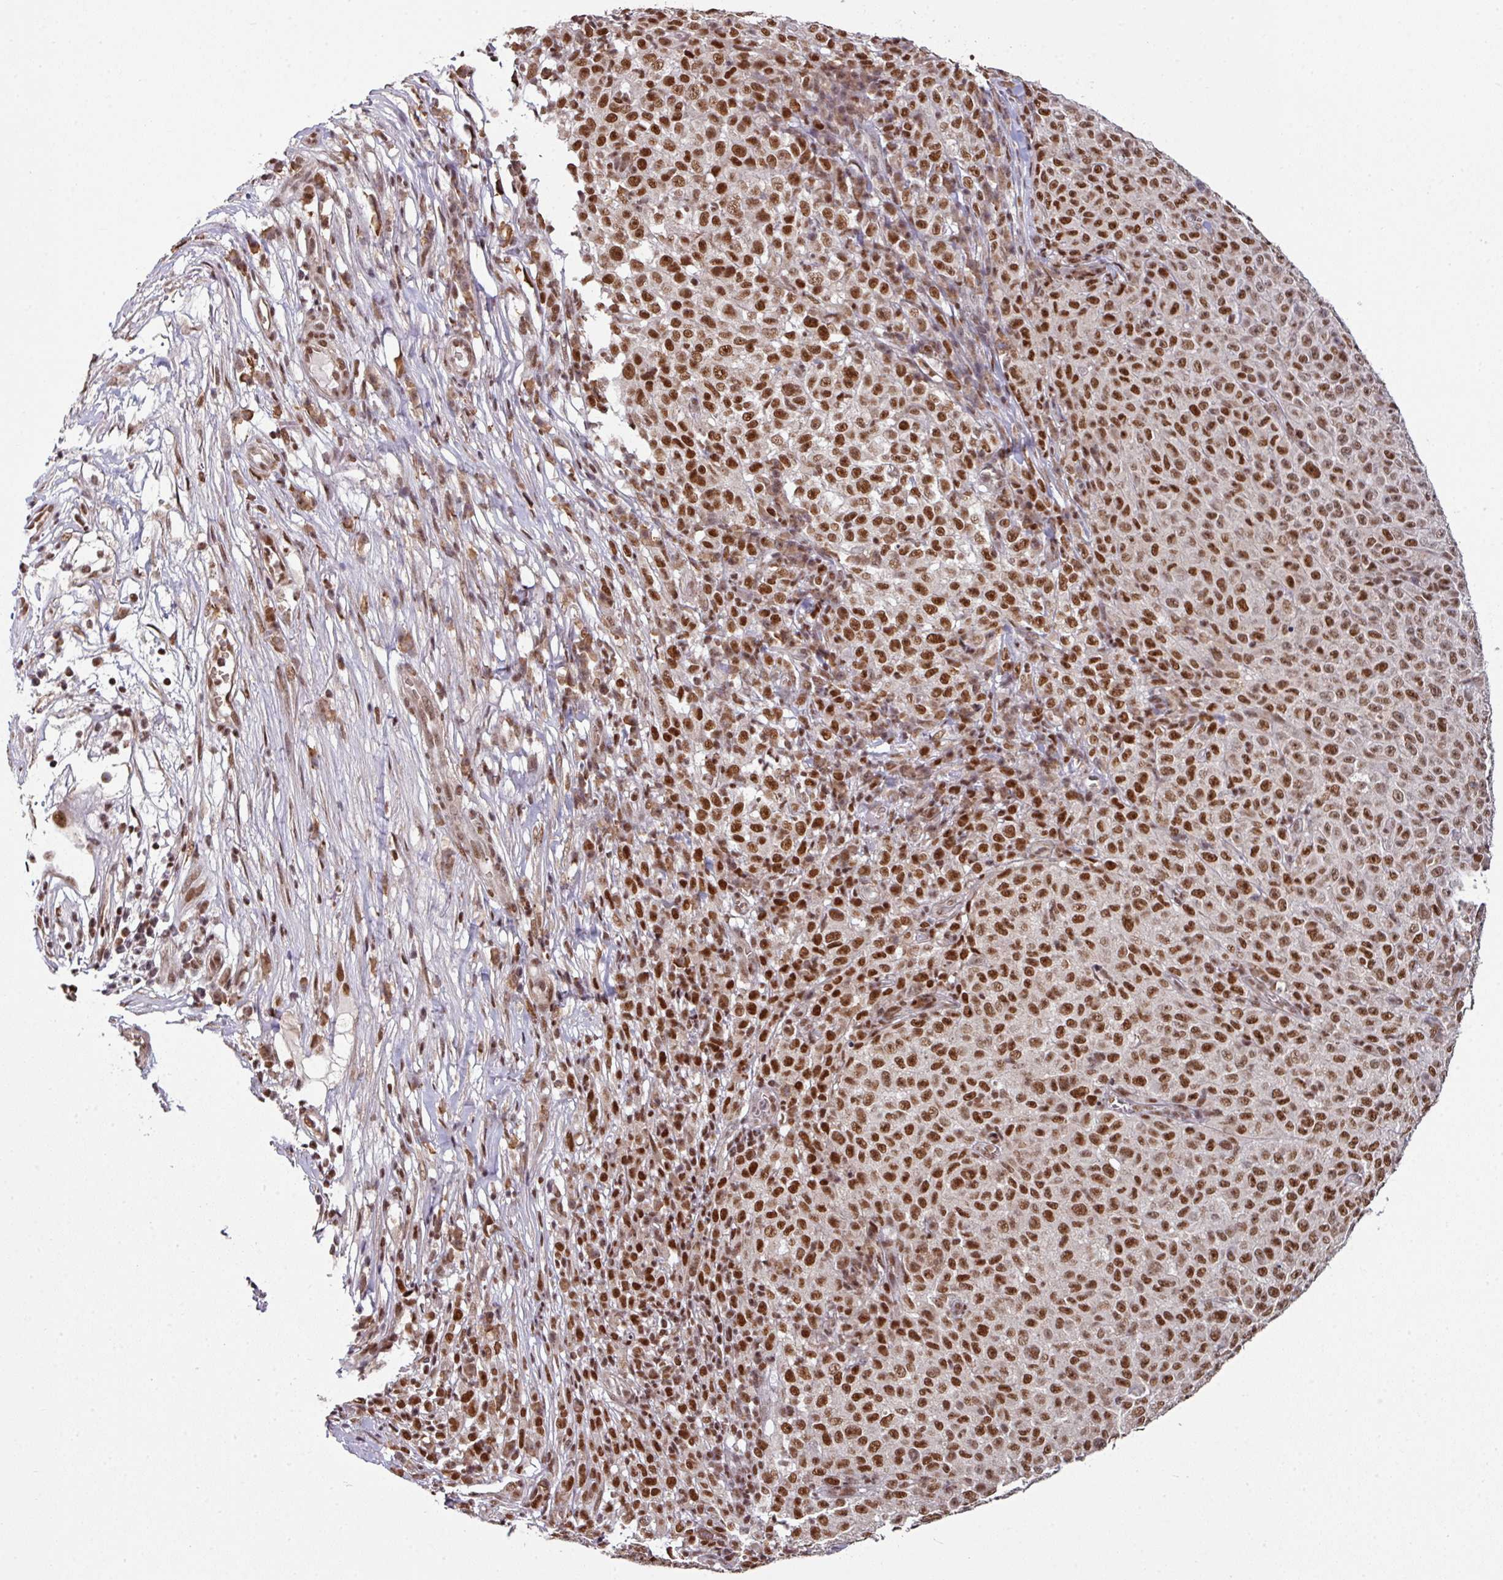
{"staining": {"intensity": "strong", "quantity": ">75%", "location": "nuclear"}, "tissue": "melanoma", "cell_type": "Tumor cells", "image_type": "cancer", "snomed": [{"axis": "morphology", "description": "Malignant melanoma, NOS"}, {"axis": "topography", "description": "Skin"}], "caption": "IHC histopathology image of neoplastic tissue: malignant melanoma stained using immunohistochemistry (IHC) demonstrates high levels of strong protein expression localized specifically in the nuclear of tumor cells, appearing as a nuclear brown color.", "gene": "PHF23", "patient": {"sex": "female", "age": 82}}